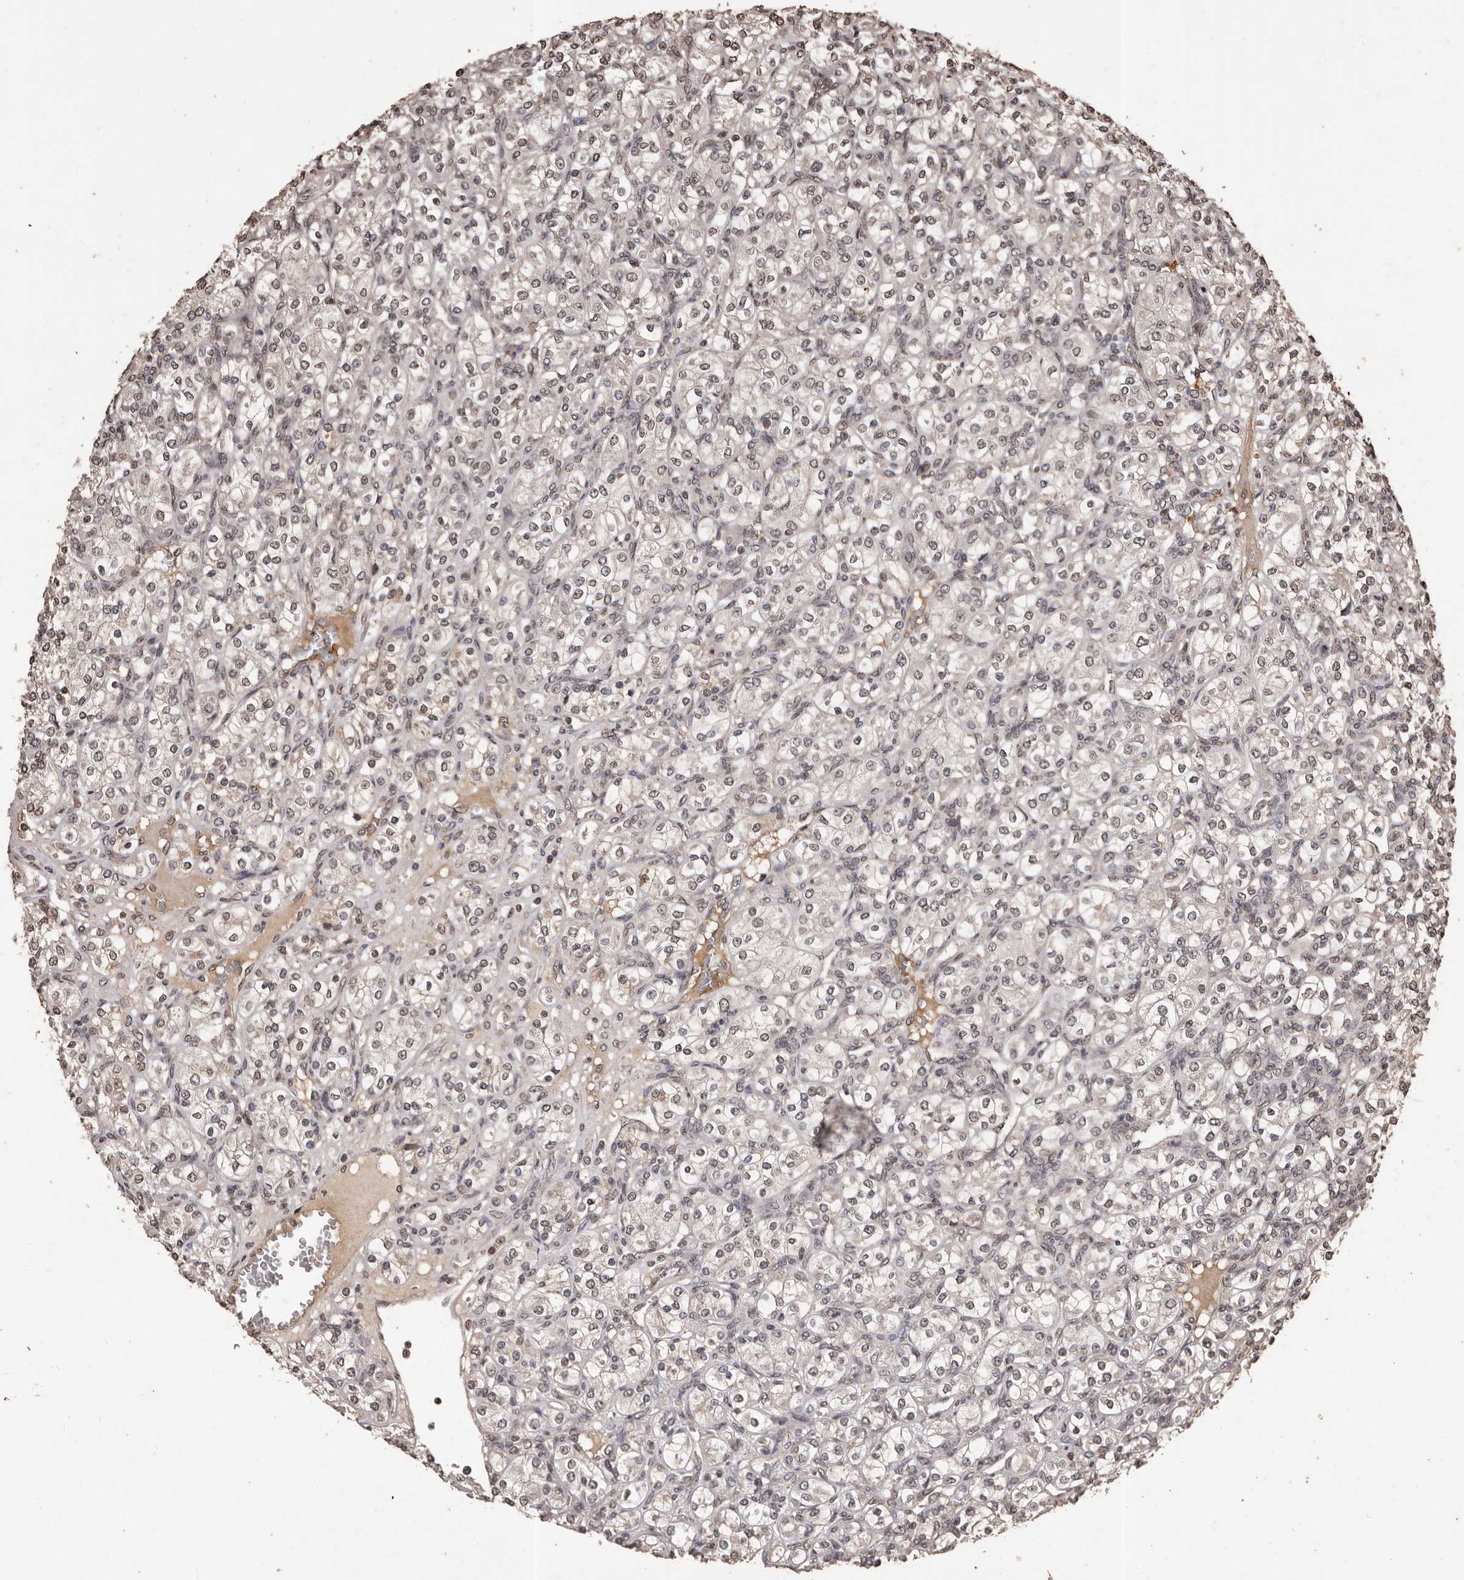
{"staining": {"intensity": "weak", "quantity": "25%-75%", "location": "nuclear"}, "tissue": "renal cancer", "cell_type": "Tumor cells", "image_type": "cancer", "snomed": [{"axis": "morphology", "description": "Adenocarcinoma, NOS"}, {"axis": "topography", "description": "Kidney"}], "caption": "Immunohistochemical staining of human renal cancer displays weak nuclear protein staining in about 25%-75% of tumor cells. (DAB (3,3'-diaminobenzidine) = brown stain, brightfield microscopy at high magnification).", "gene": "NAV1", "patient": {"sex": "male", "age": 77}}